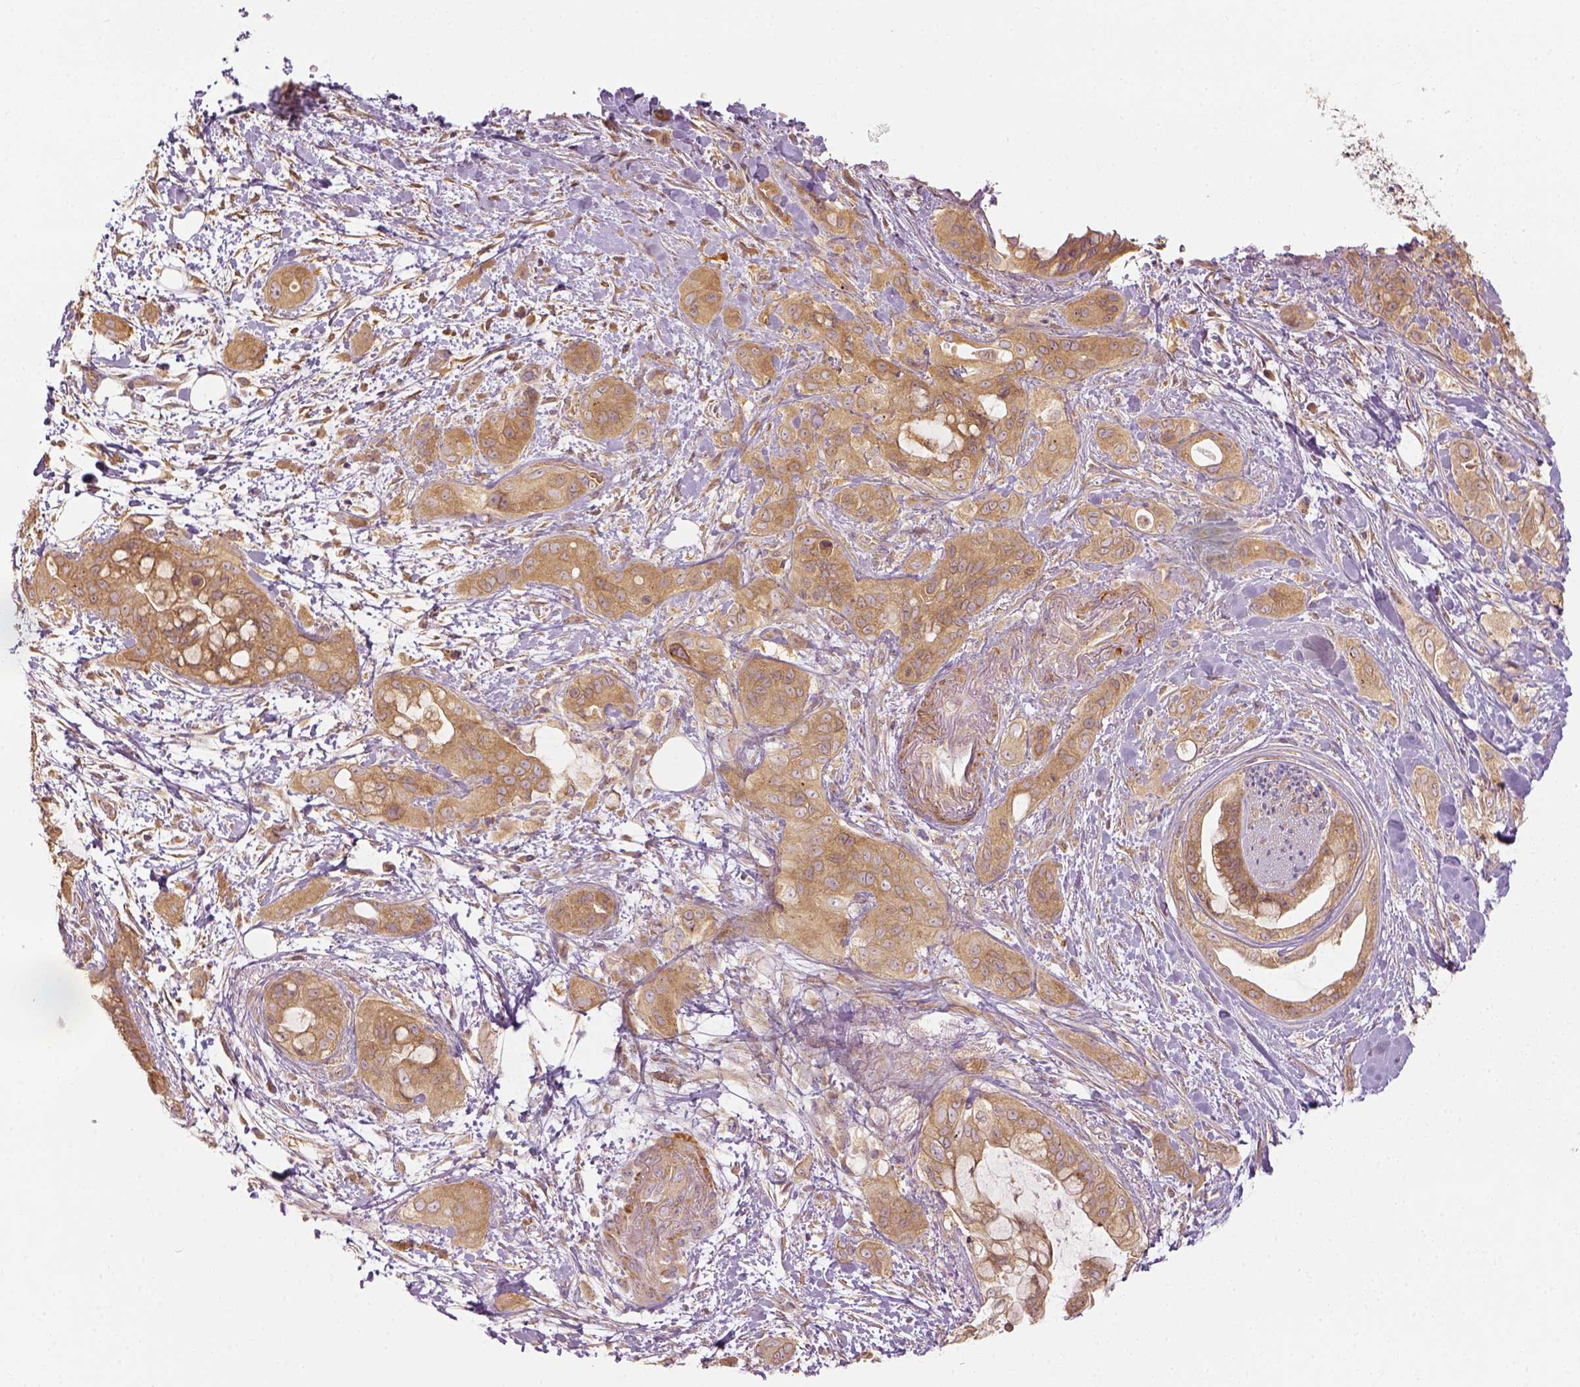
{"staining": {"intensity": "weak", "quantity": ">75%", "location": "cytoplasmic/membranous"}, "tissue": "pancreatic cancer", "cell_type": "Tumor cells", "image_type": "cancer", "snomed": [{"axis": "morphology", "description": "Adenocarcinoma, NOS"}, {"axis": "topography", "description": "Pancreas"}], "caption": "The histopathology image reveals staining of pancreatic adenocarcinoma, revealing weak cytoplasmic/membranous protein staining (brown color) within tumor cells. Using DAB (3,3'-diaminobenzidine) (brown) and hematoxylin (blue) stains, captured at high magnification using brightfield microscopy.", "gene": "PAIP1", "patient": {"sex": "male", "age": 71}}